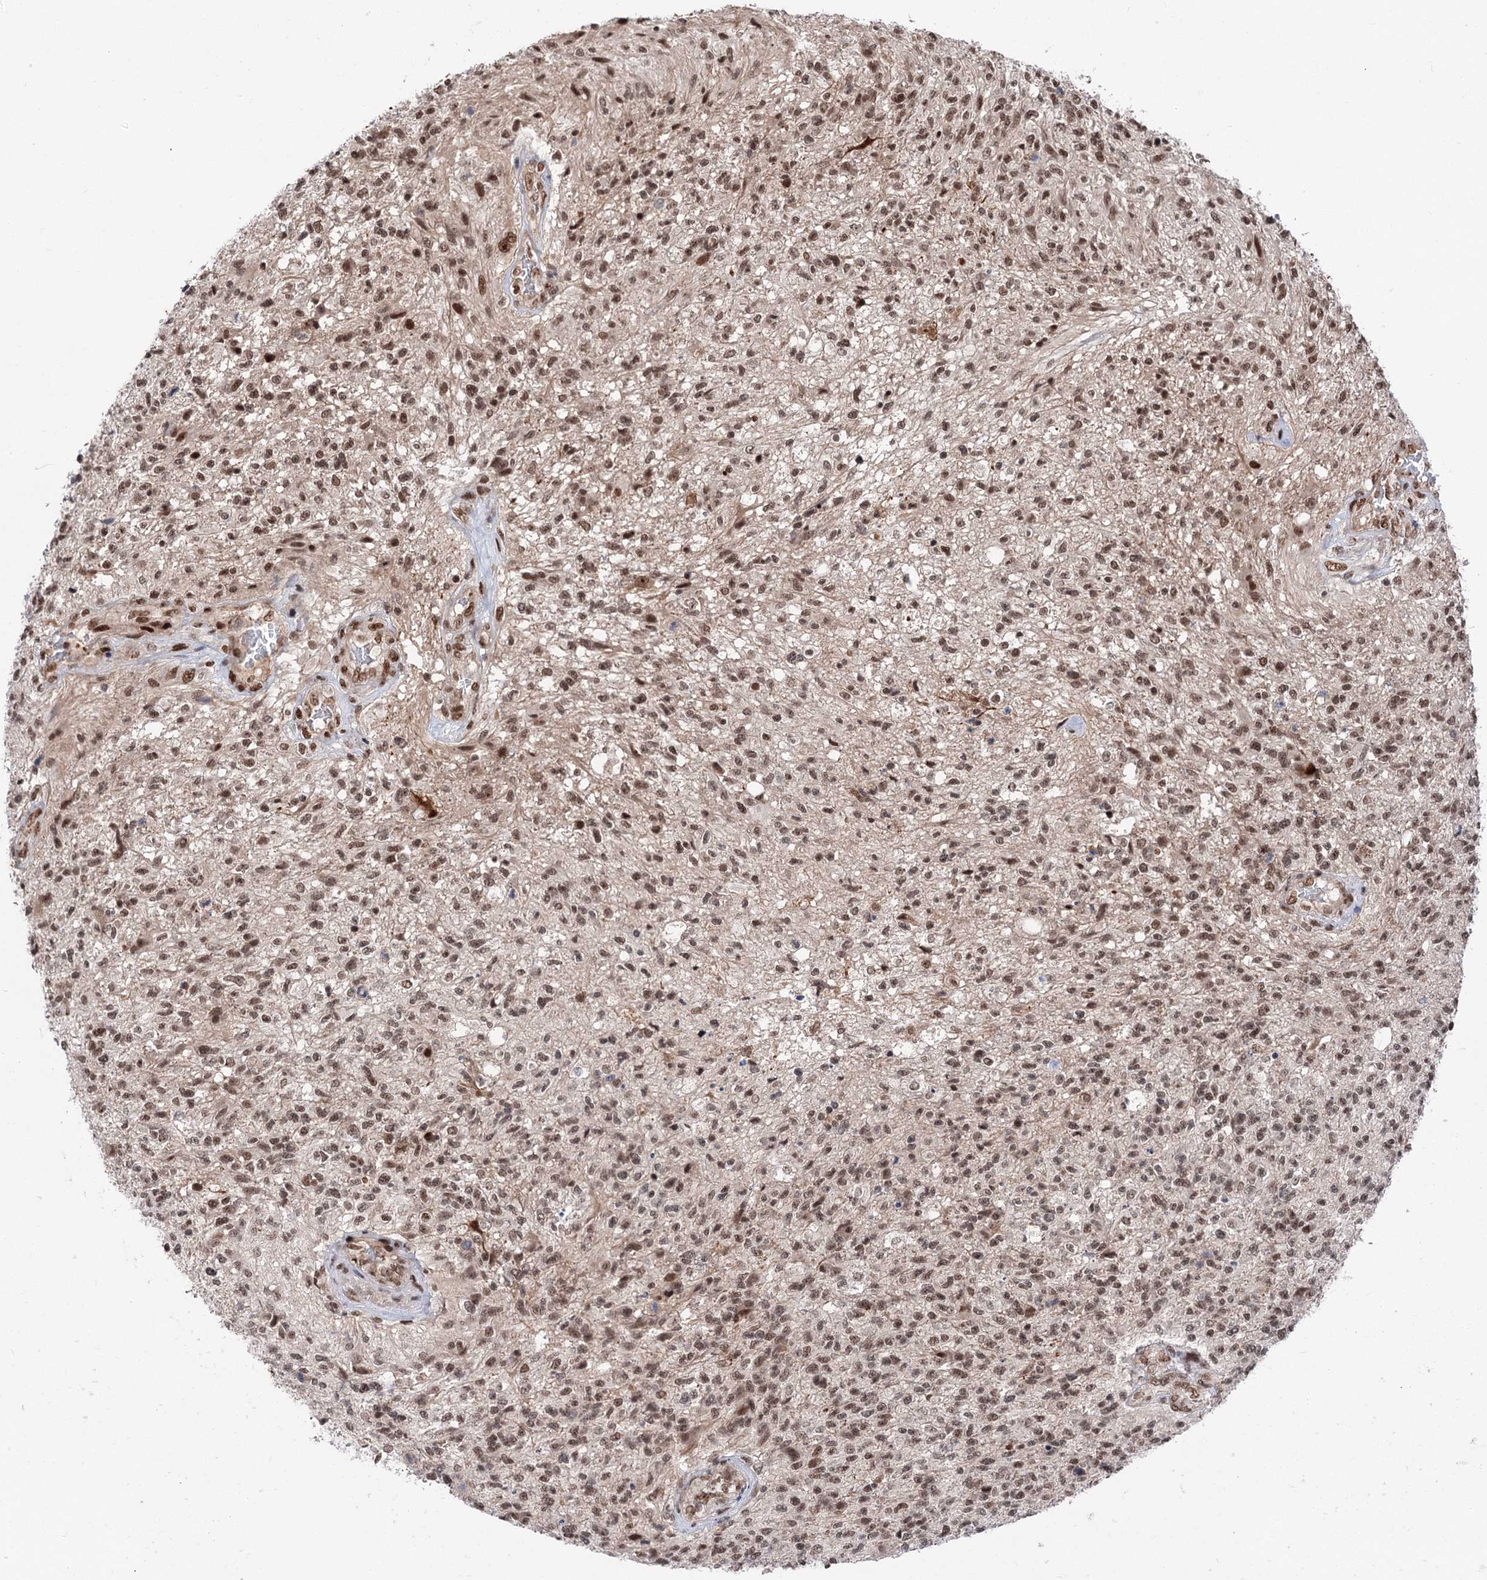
{"staining": {"intensity": "moderate", "quantity": ">75%", "location": "nuclear"}, "tissue": "glioma", "cell_type": "Tumor cells", "image_type": "cancer", "snomed": [{"axis": "morphology", "description": "Glioma, malignant, High grade"}, {"axis": "topography", "description": "Brain"}], "caption": "Immunohistochemical staining of human high-grade glioma (malignant) exhibits medium levels of moderate nuclear protein staining in approximately >75% of tumor cells.", "gene": "MAML1", "patient": {"sex": "male", "age": 56}}